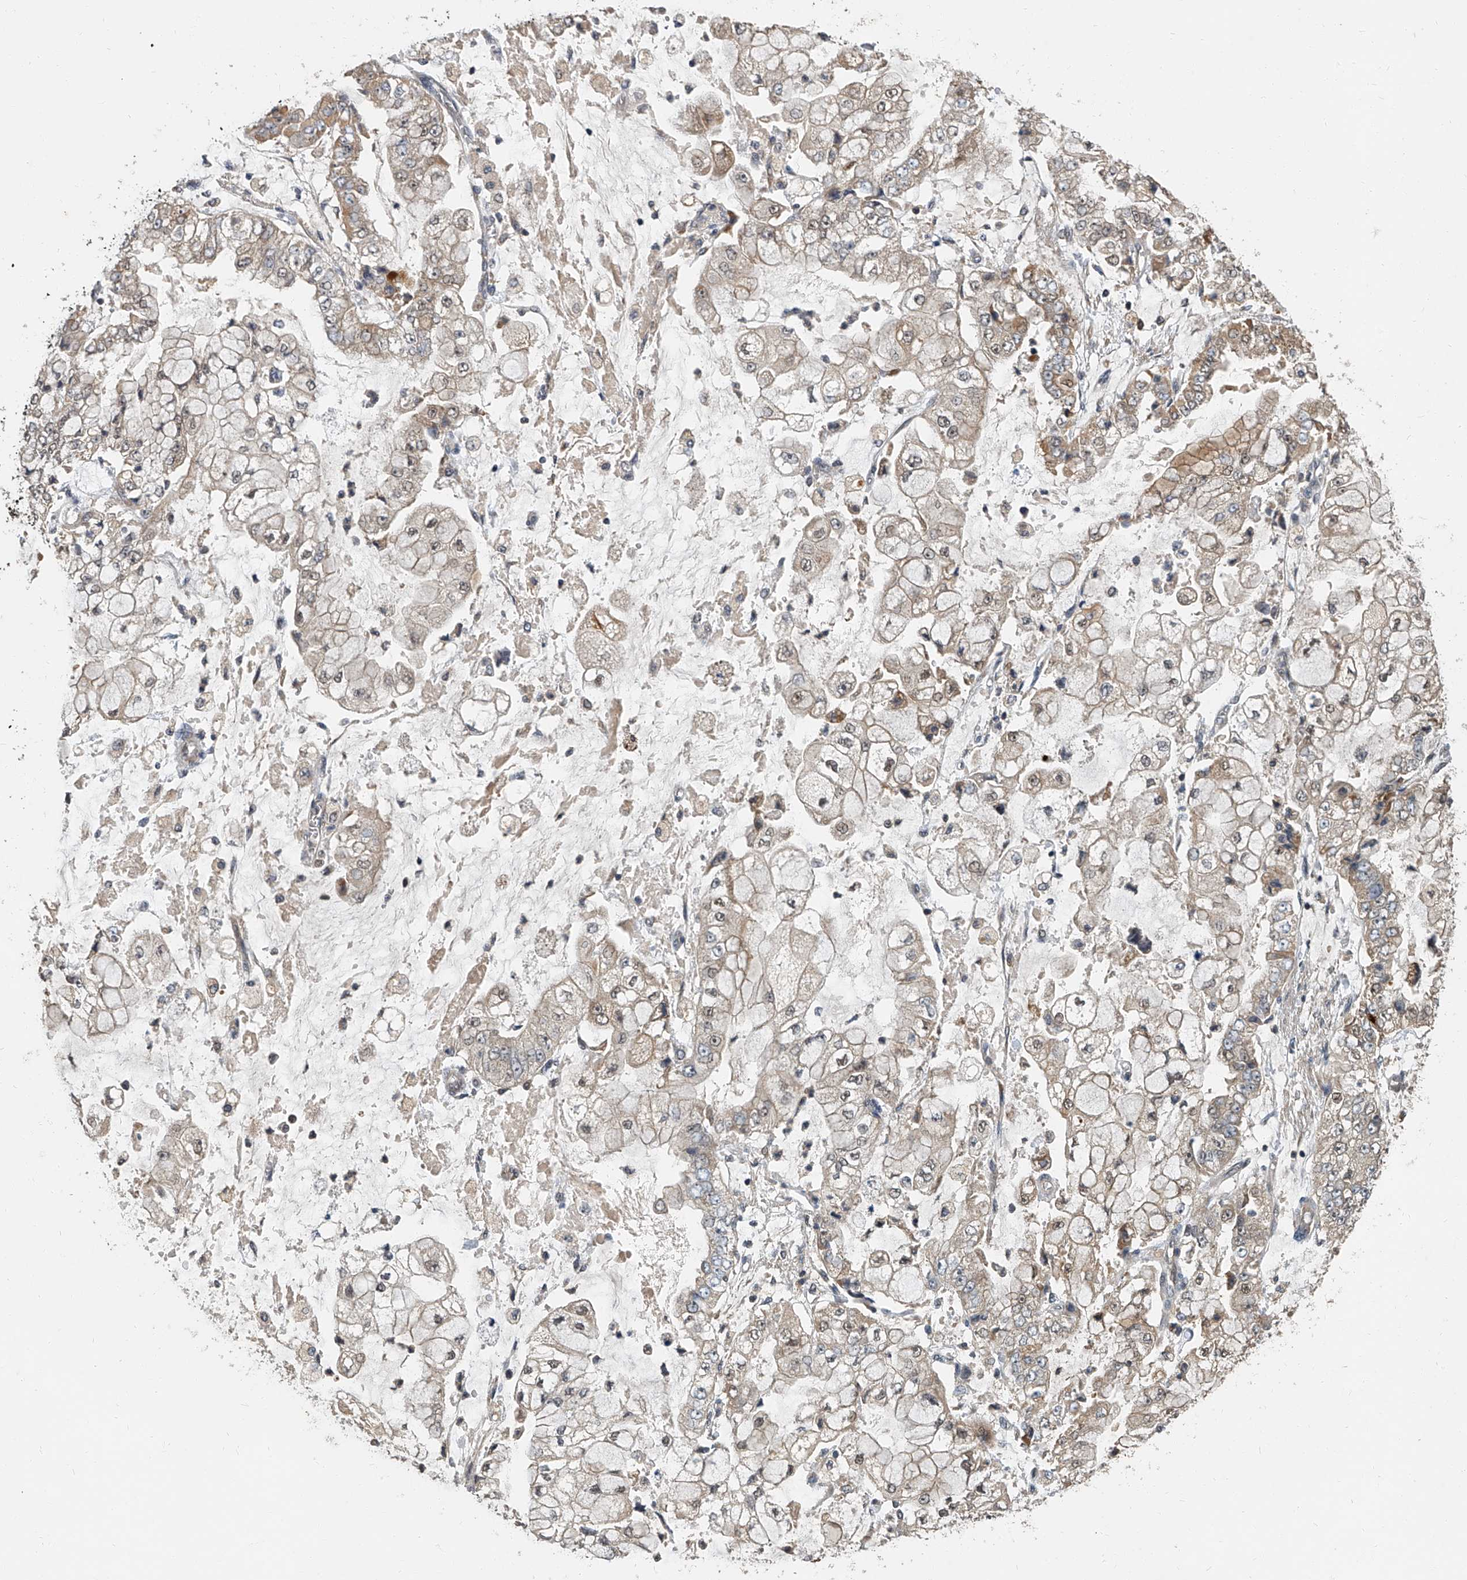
{"staining": {"intensity": "weak", "quantity": ">75%", "location": "cytoplasmic/membranous"}, "tissue": "stomach cancer", "cell_type": "Tumor cells", "image_type": "cancer", "snomed": [{"axis": "morphology", "description": "Adenocarcinoma, NOS"}, {"axis": "topography", "description": "Stomach"}], "caption": "Immunohistochemical staining of human stomach adenocarcinoma exhibits low levels of weak cytoplasmic/membranous protein staining in approximately >75% of tumor cells.", "gene": "JAG2", "patient": {"sex": "male", "age": 76}}